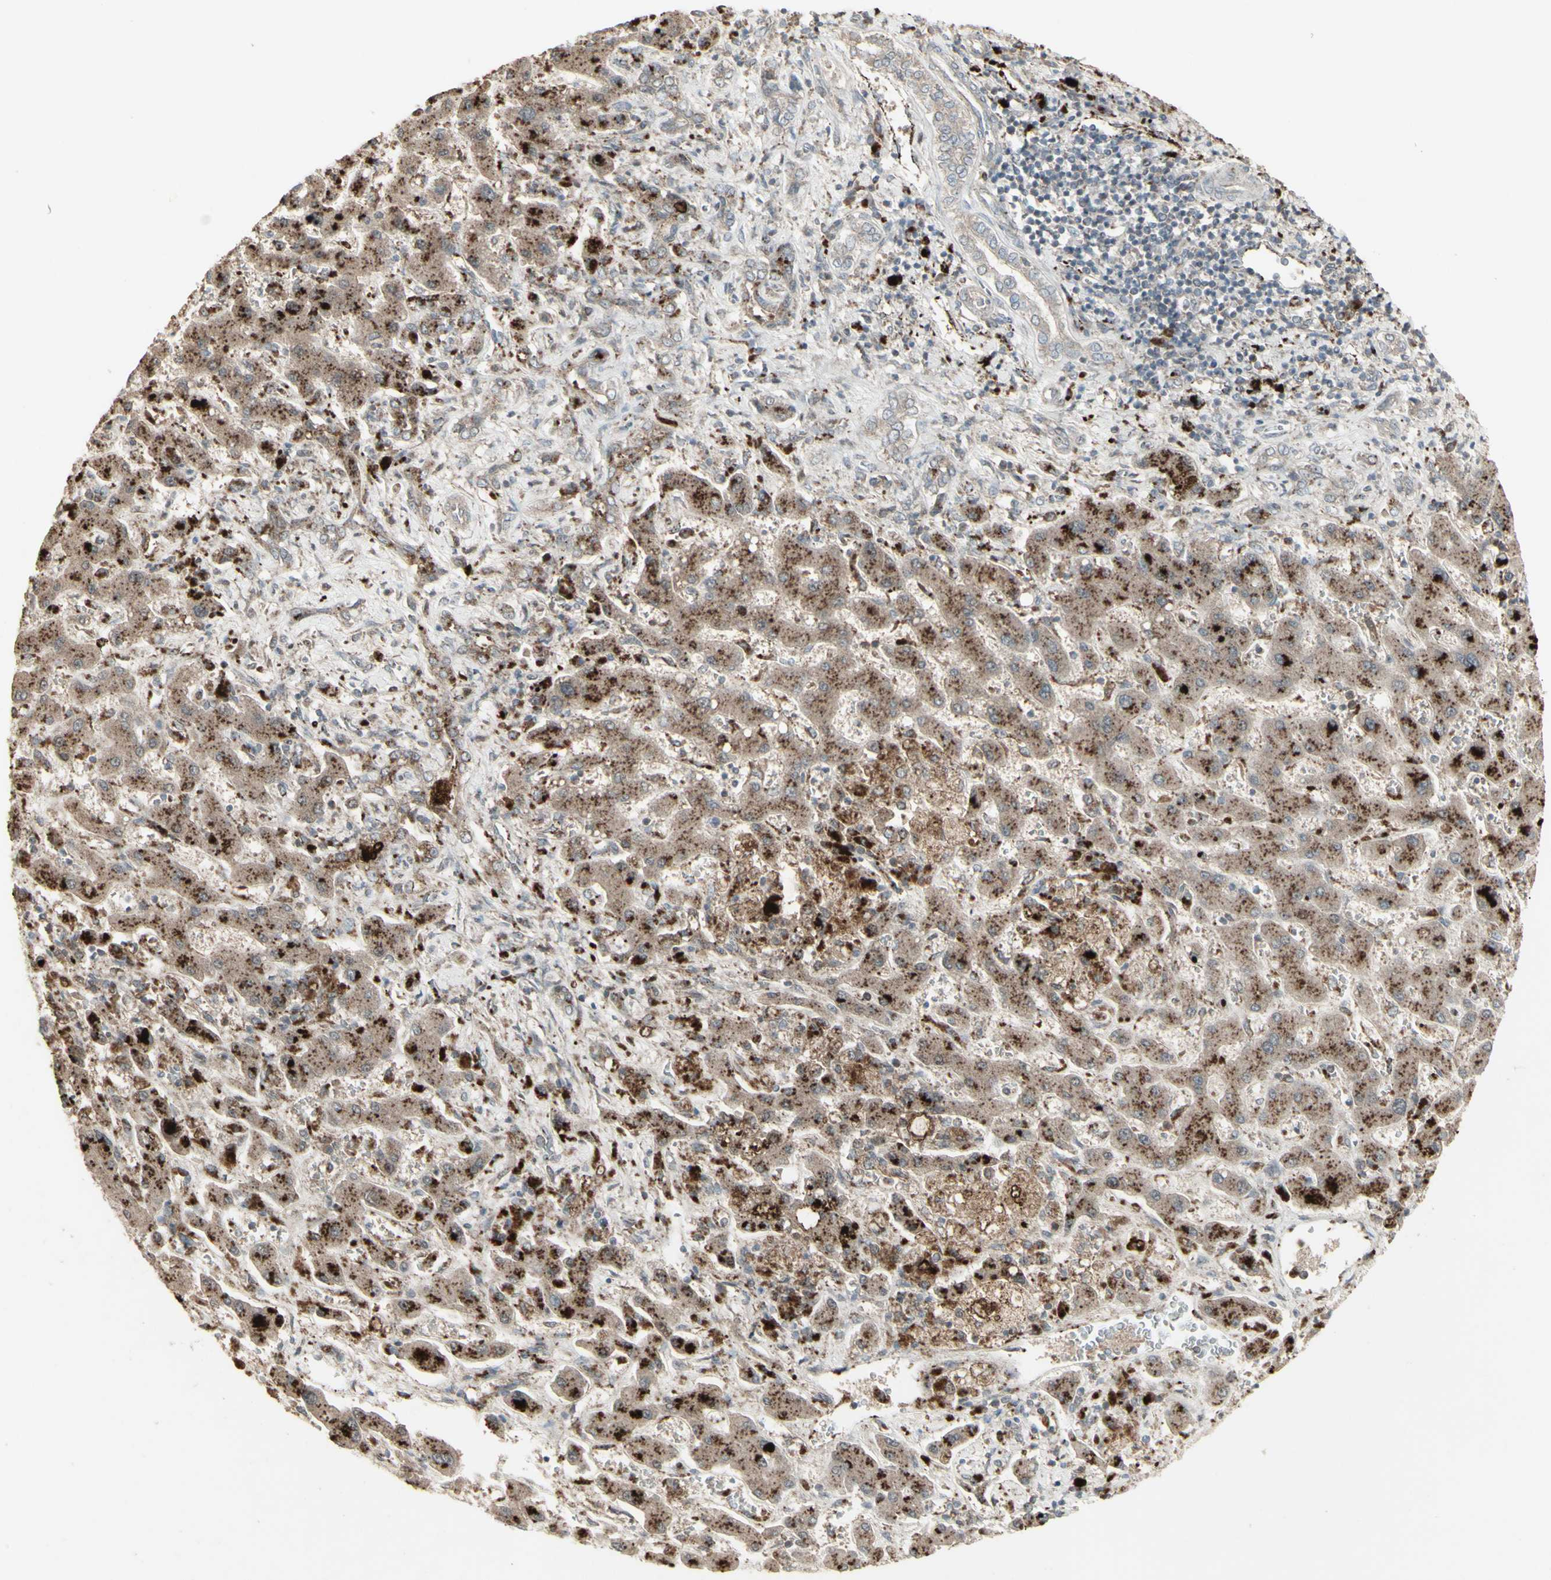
{"staining": {"intensity": "moderate", "quantity": ">75%", "location": "cytoplasmic/membranous"}, "tissue": "liver cancer", "cell_type": "Tumor cells", "image_type": "cancer", "snomed": [{"axis": "morphology", "description": "Cholangiocarcinoma"}, {"axis": "topography", "description": "Liver"}], "caption": "About >75% of tumor cells in human liver cancer (cholangiocarcinoma) display moderate cytoplasmic/membranous protein expression as visualized by brown immunohistochemical staining.", "gene": "RNASEL", "patient": {"sex": "male", "age": 50}}